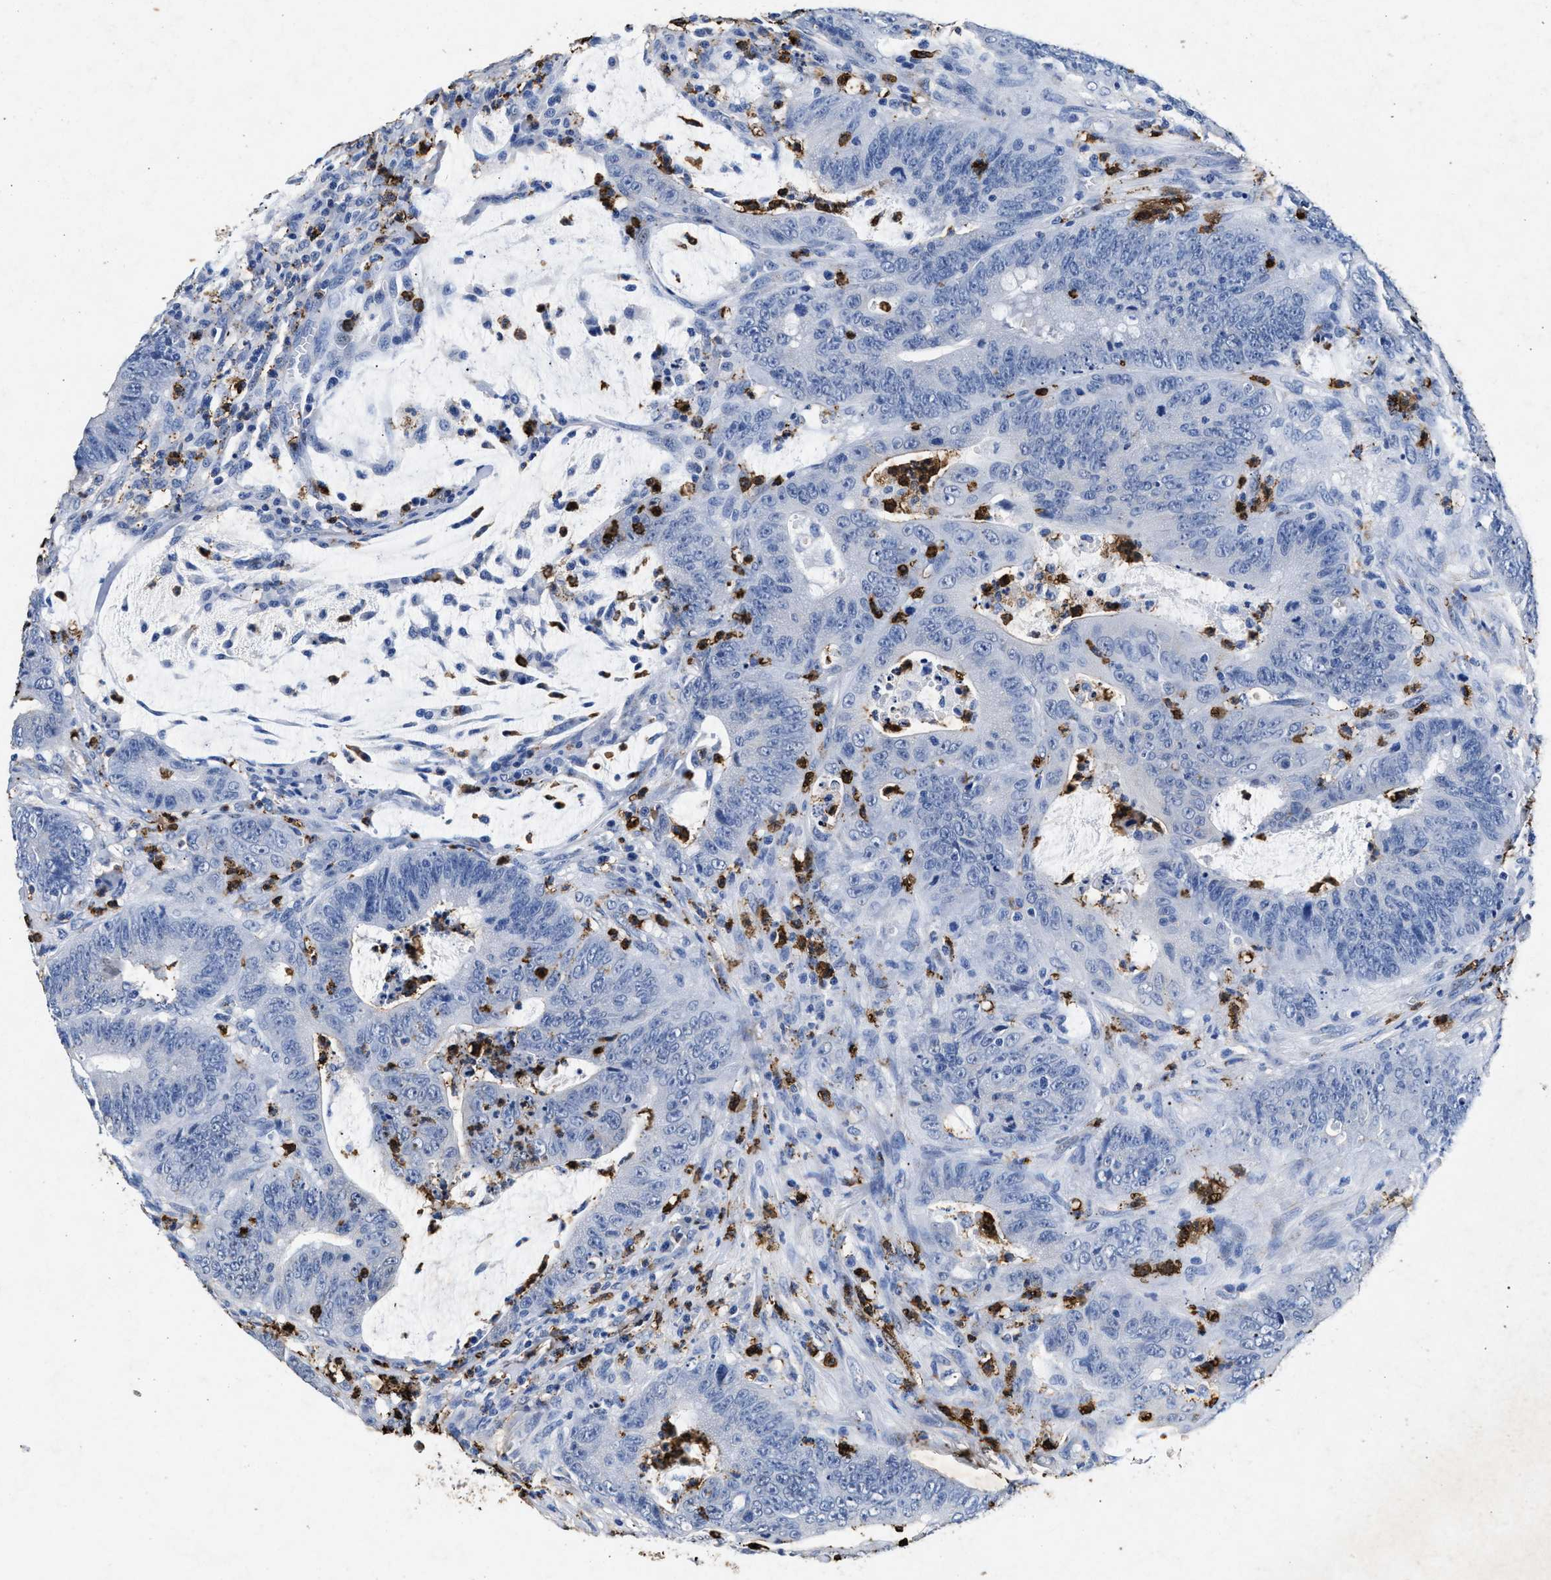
{"staining": {"intensity": "negative", "quantity": "none", "location": "none"}, "tissue": "colorectal cancer", "cell_type": "Tumor cells", "image_type": "cancer", "snomed": [{"axis": "morphology", "description": "Adenocarcinoma, NOS"}, {"axis": "topography", "description": "Colon"}], "caption": "Tumor cells show no significant positivity in adenocarcinoma (colorectal).", "gene": "LTB4R2", "patient": {"sex": "male", "age": 45}}